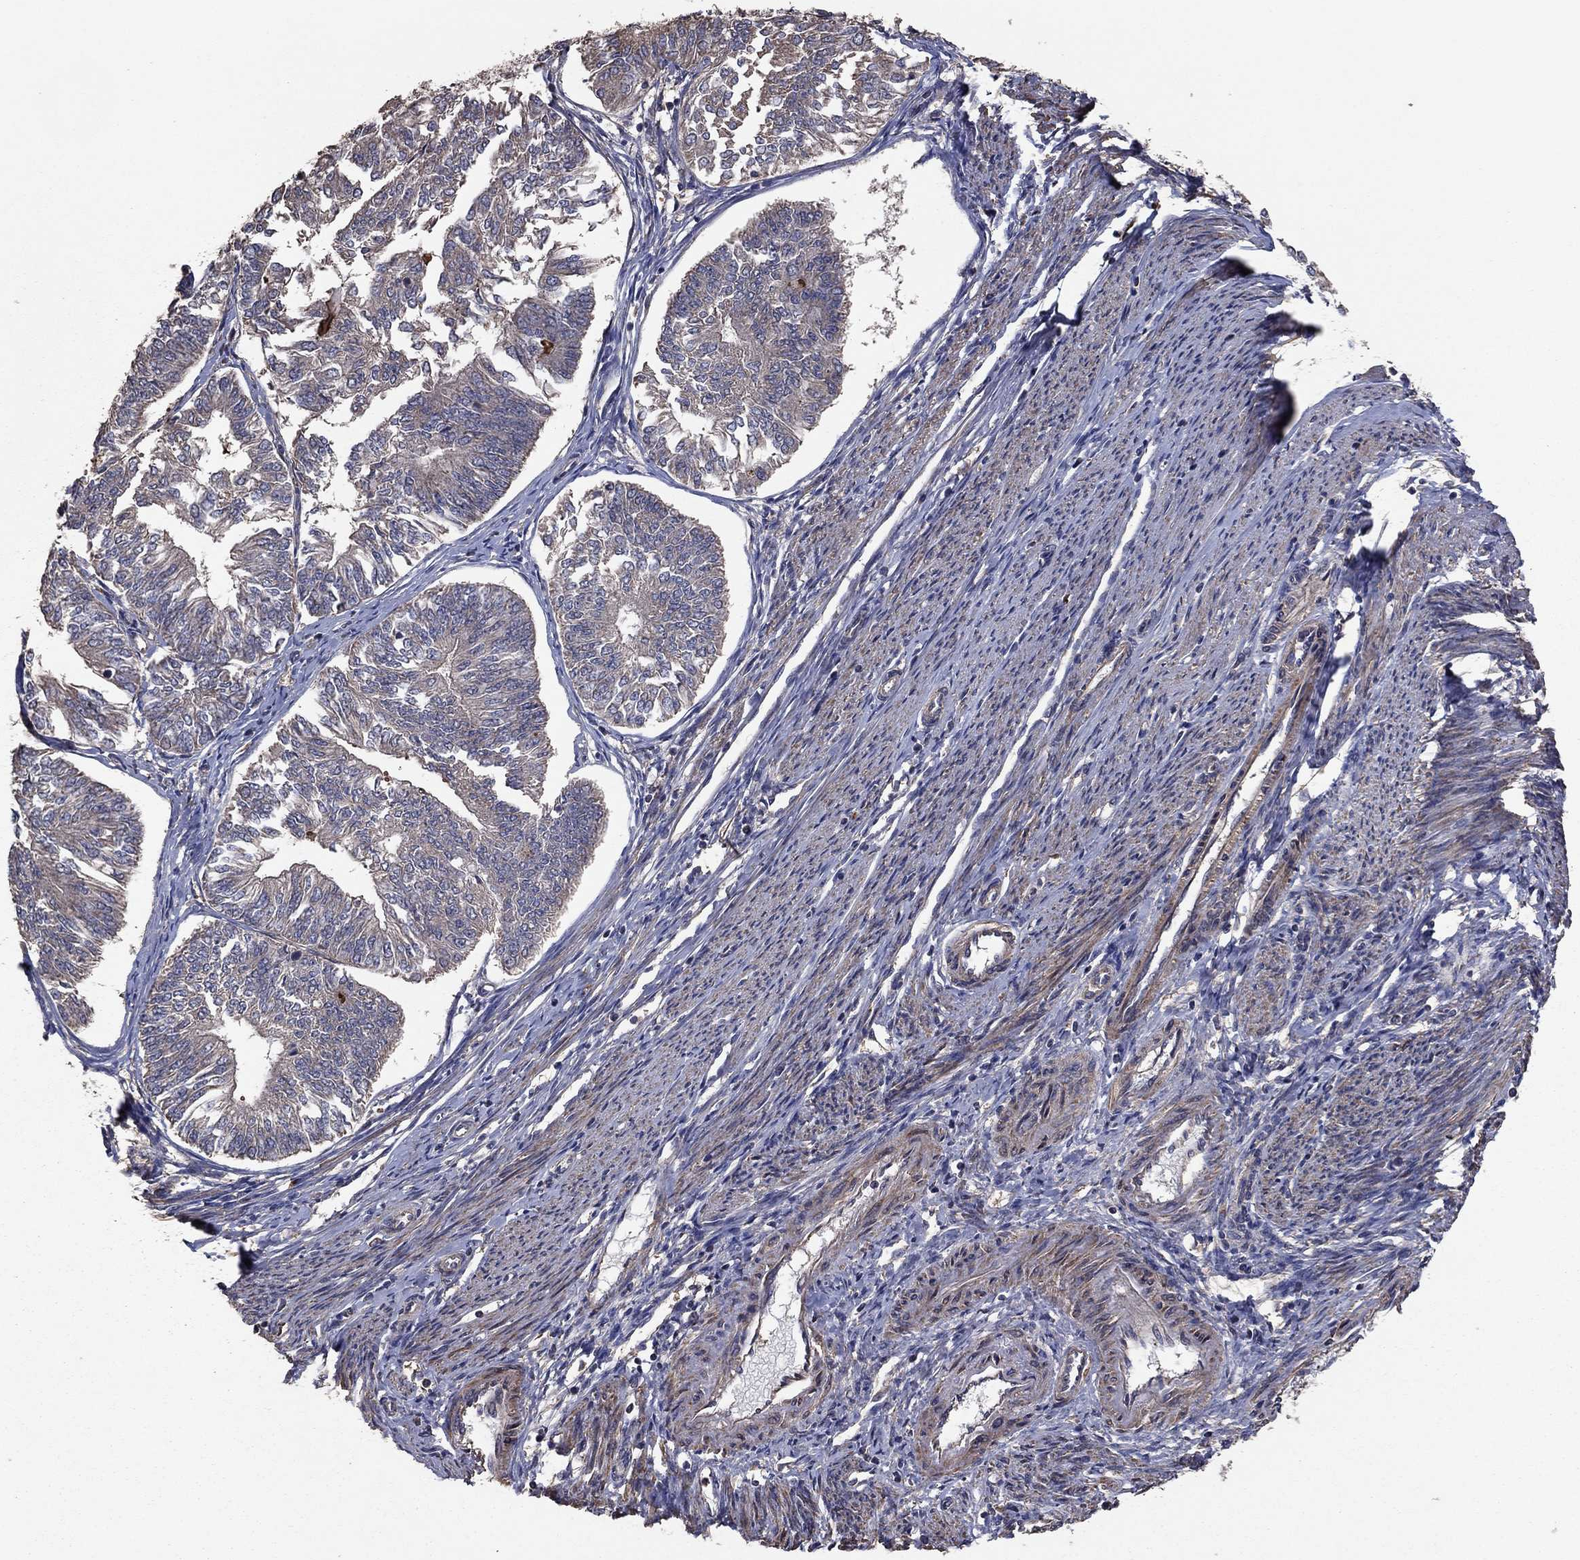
{"staining": {"intensity": "negative", "quantity": "none", "location": "none"}, "tissue": "endometrial cancer", "cell_type": "Tumor cells", "image_type": "cancer", "snomed": [{"axis": "morphology", "description": "Adenocarcinoma, NOS"}, {"axis": "topography", "description": "Endometrium"}], "caption": "Tumor cells are negative for protein expression in human adenocarcinoma (endometrial).", "gene": "FLT4", "patient": {"sex": "female", "age": 58}}